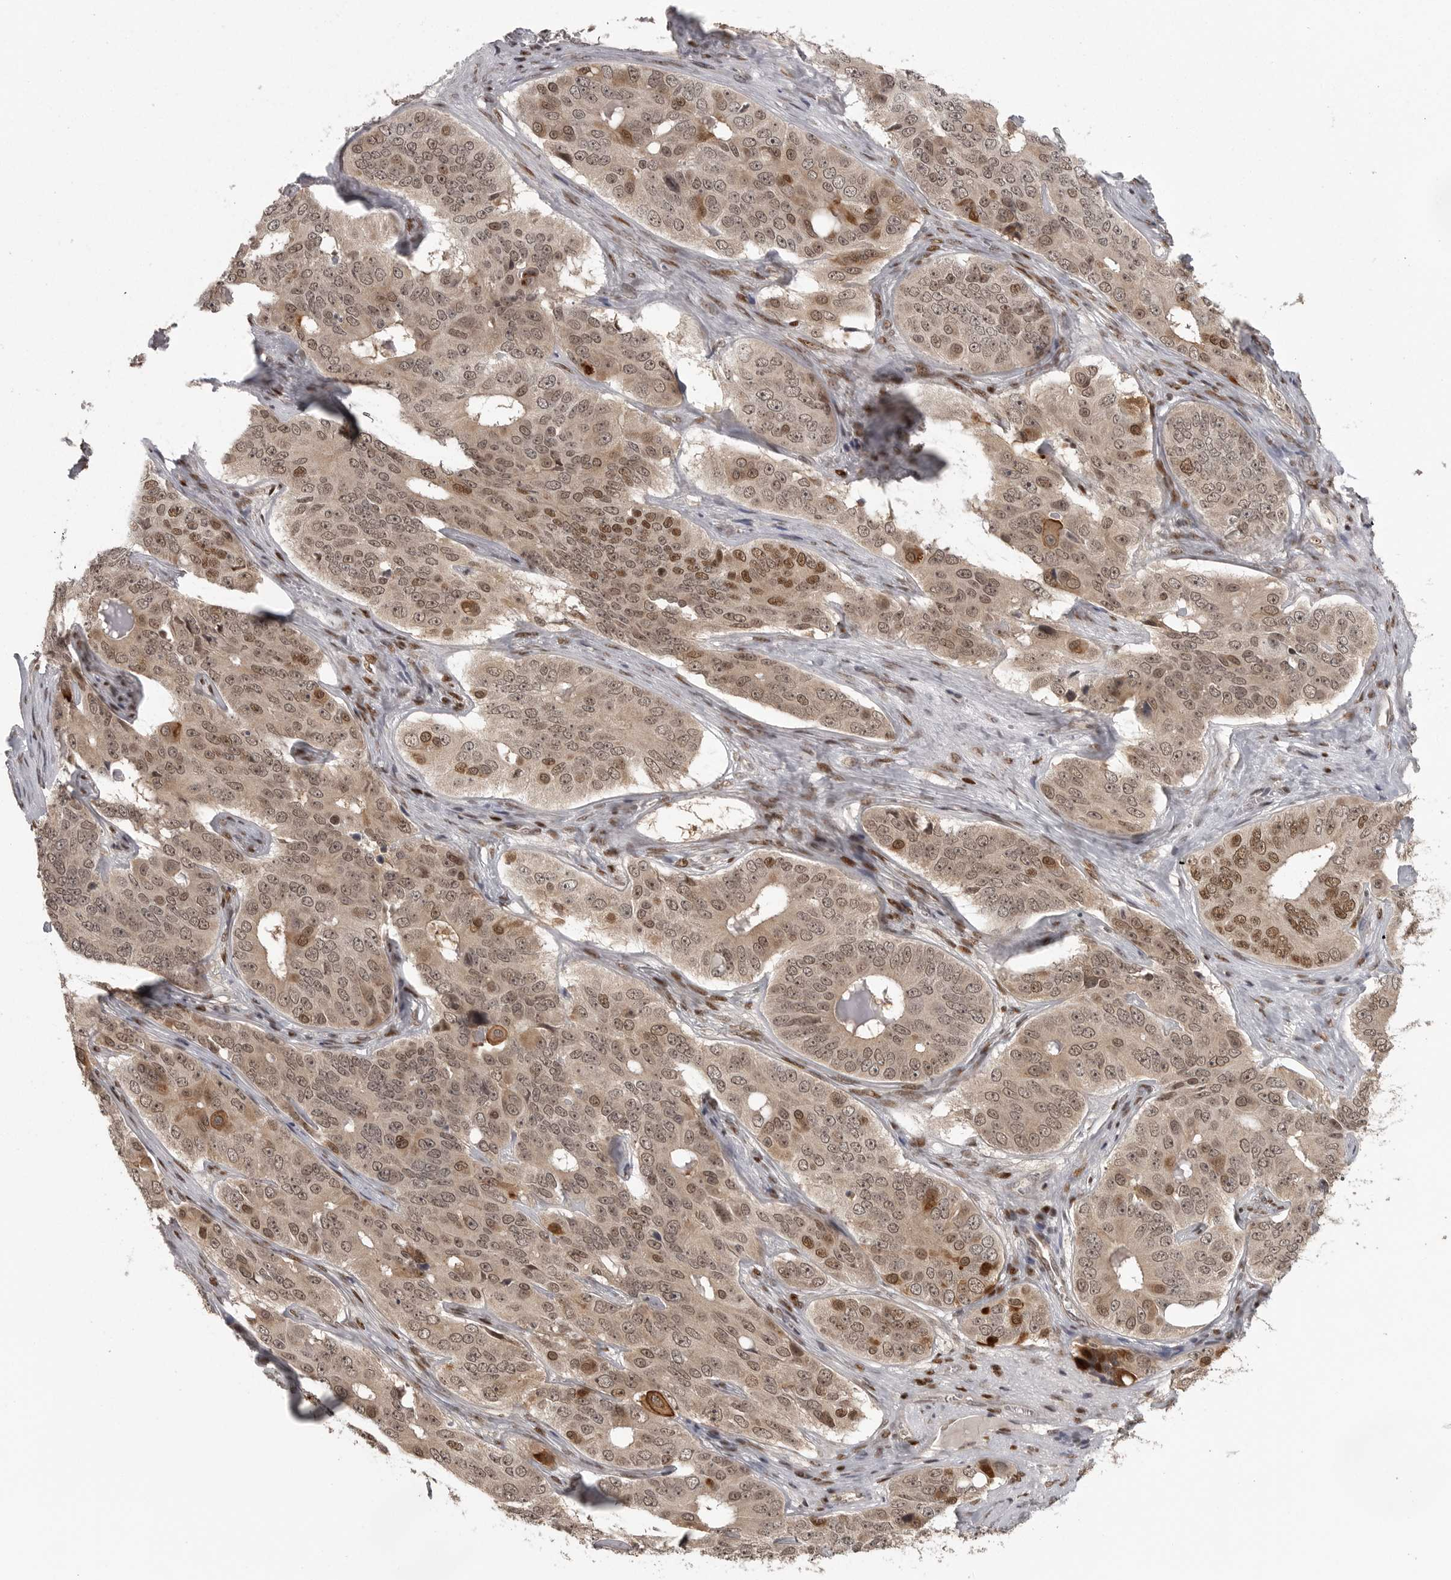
{"staining": {"intensity": "moderate", "quantity": ">75%", "location": "cytoplasmic/membranous,nuclear"}, "tissue": "ovarian cancer", "cell_type": "Tumor cells", "image_type": "cancer", "snomed": [{"axis": "morphology", "description": "Carcinoma, endometroid"}, {"axis": "topography", "description": "Ovary"}], "caption": "Immunohistochemistry (IHC) staining of endometroid carcinoma (ovarian), which shows medium levels of moderate cytoplasmic/membranous and nuclear positivity in about >75% of tumor cells indicating moderate cytoplasmic/membranous and nuclear protein expression. The staining was performed using DAB (brown) for protein detection and nuclei were counterstained in hematoxylin (blue).", "gene": "PEG3", "patient": {"sex": "female", "age": 51}}